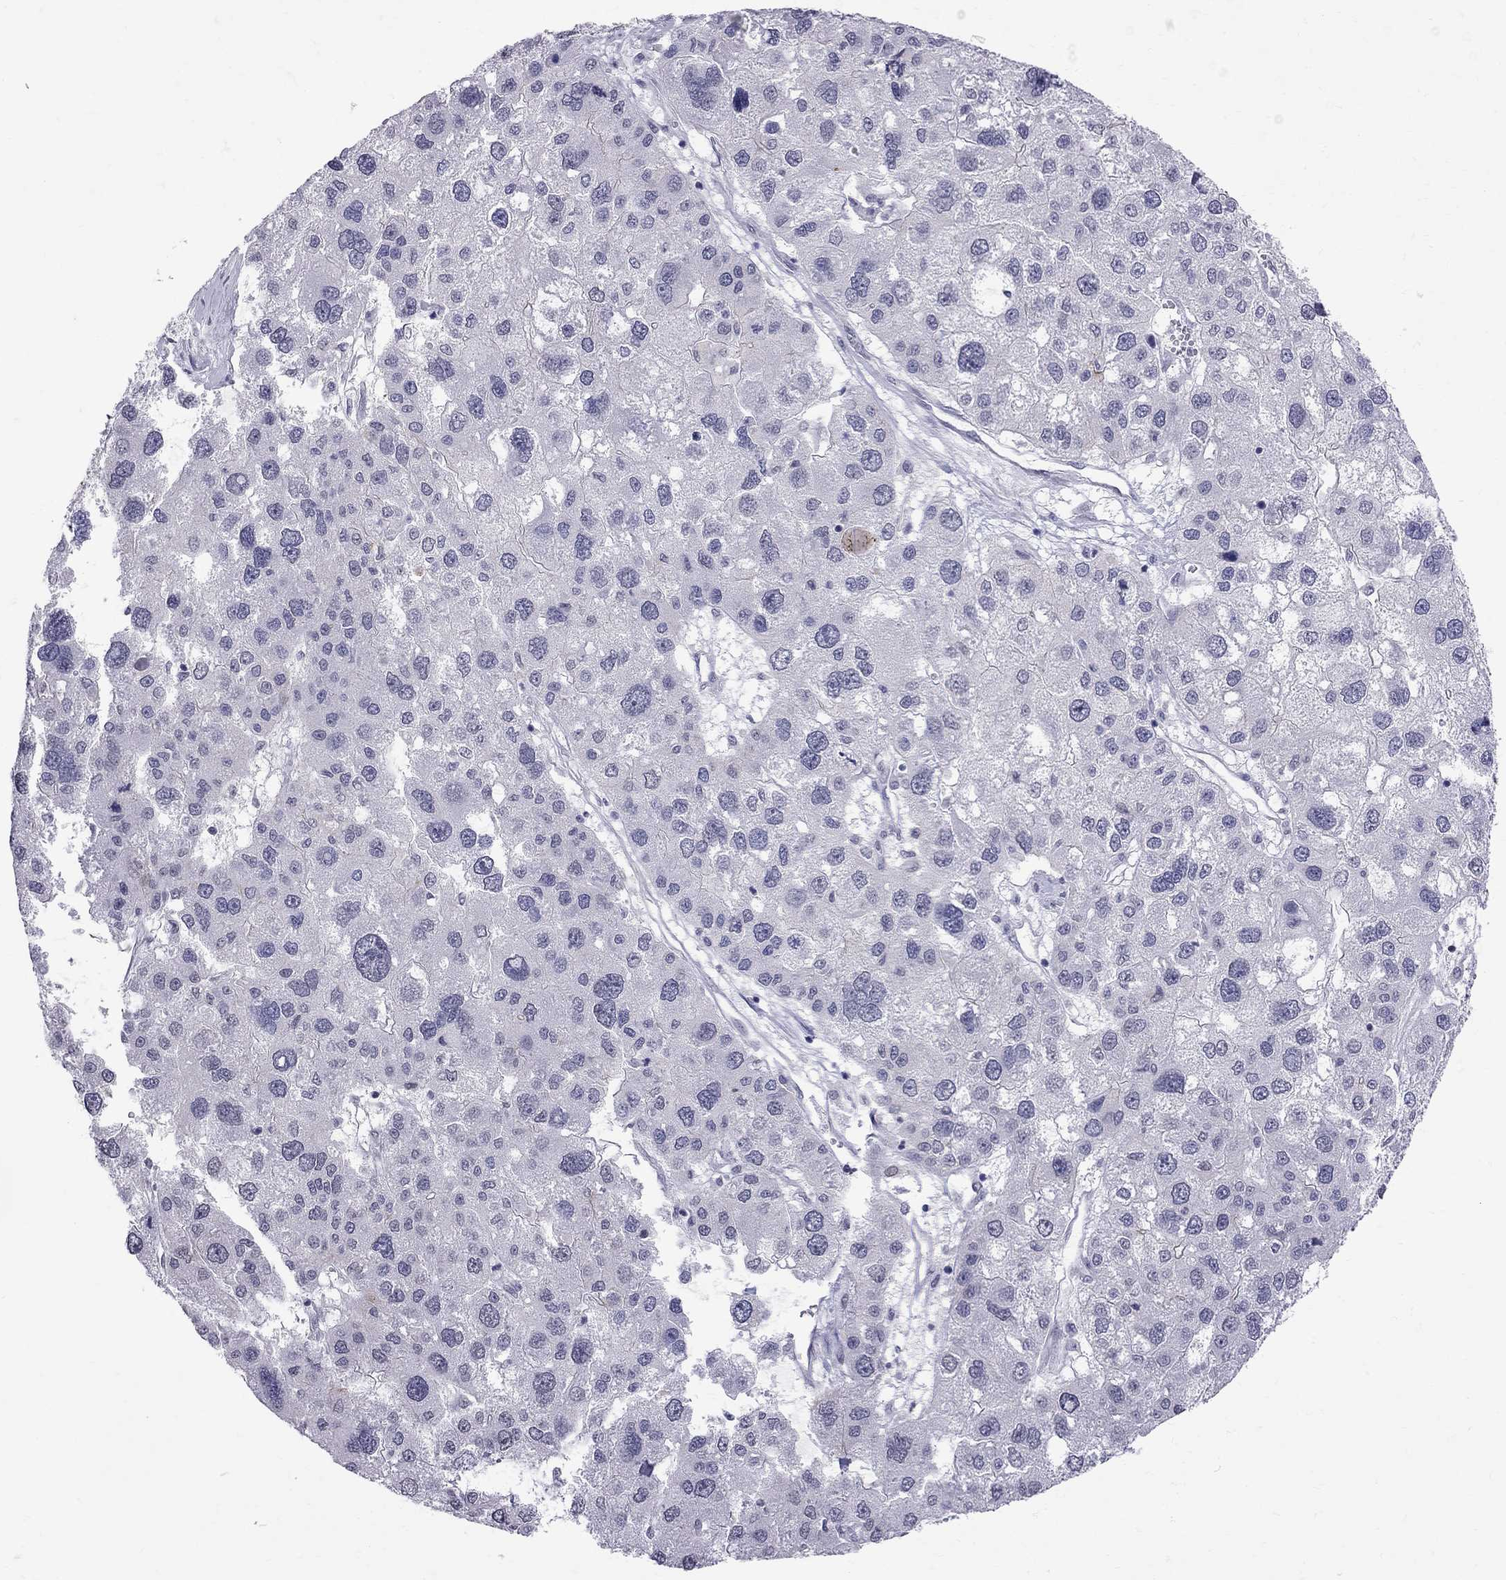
{"staining": {"intensity": "negative", "quantity": "none", "location": "none"}, "tissue": "liver cancer", "cell_type": "Tumor cells", "image_type": "cancer", "snomed": [{"axis": "morphology", "description": "Carcinoma, Hepatocellular, NOS"}, {"axis": "topography", "description": "Liver"}], "caption": "DAB (3,3'-diaminobenzidine) immunohistochemical staining of human hepatocellular carcinoma (liver) displays no significant staining in tumor cells.", "gene": "MUC15", "patient": {"sex": "male", "age": 73}}